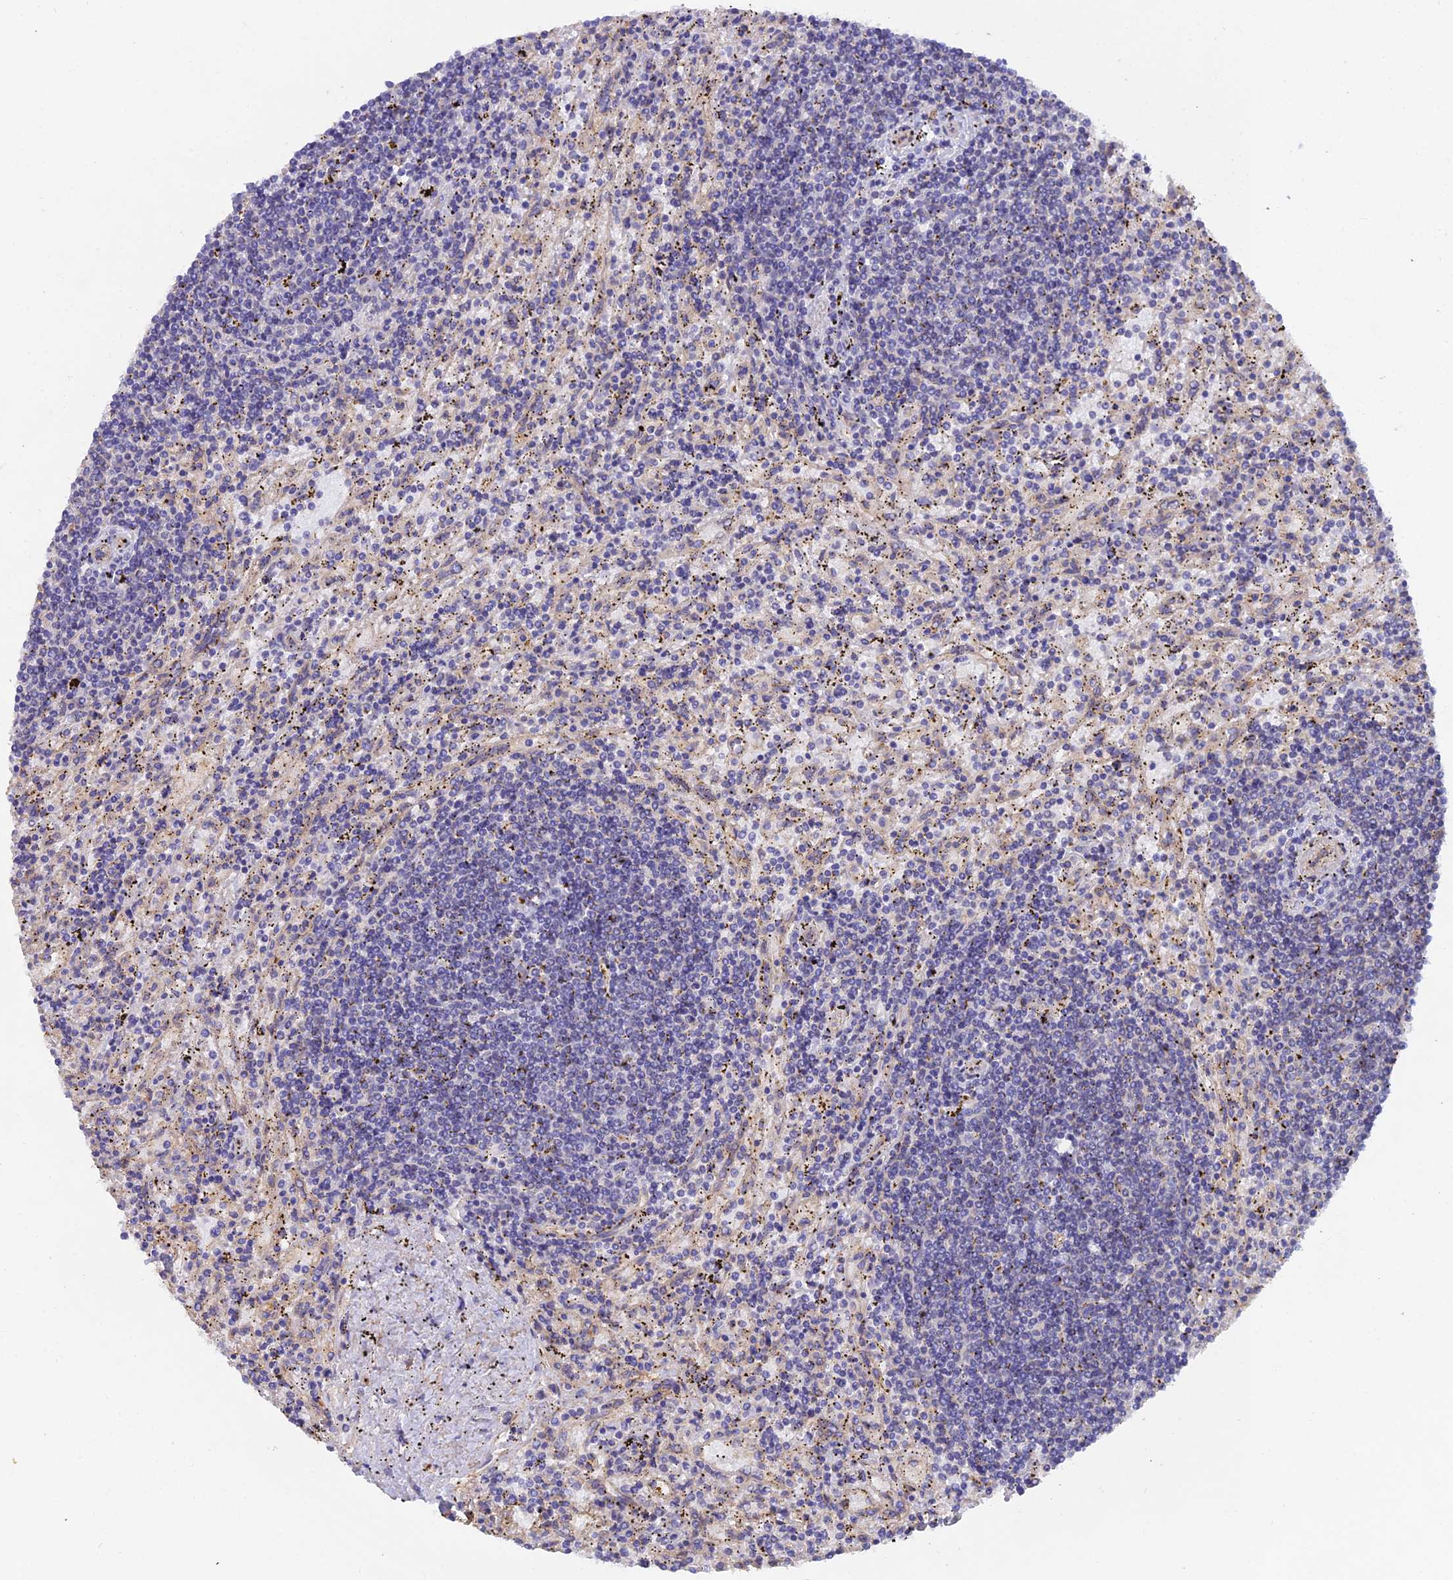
{"staining": {"intensity": "negative", "quantity": "none", "location": "none"}, "tissue": "lymphoma", "cell_type": "Tumor cells", "image_type": "cancer", "snomed": [{"axis": "morphology", "description": "Malignant lymphoma, non-Hodgkin's type, Low grade"}, {"axis": "topography", "description": "Spleen"}], "caption": "Immunohistochemistry (IHC) of human malignant lymphoma, non-Hodgkin's type (low-grade) demonstrates no expression in tumor cells.", "gene": "FZR1", "patient": {"sex": "male", "age": 76}}